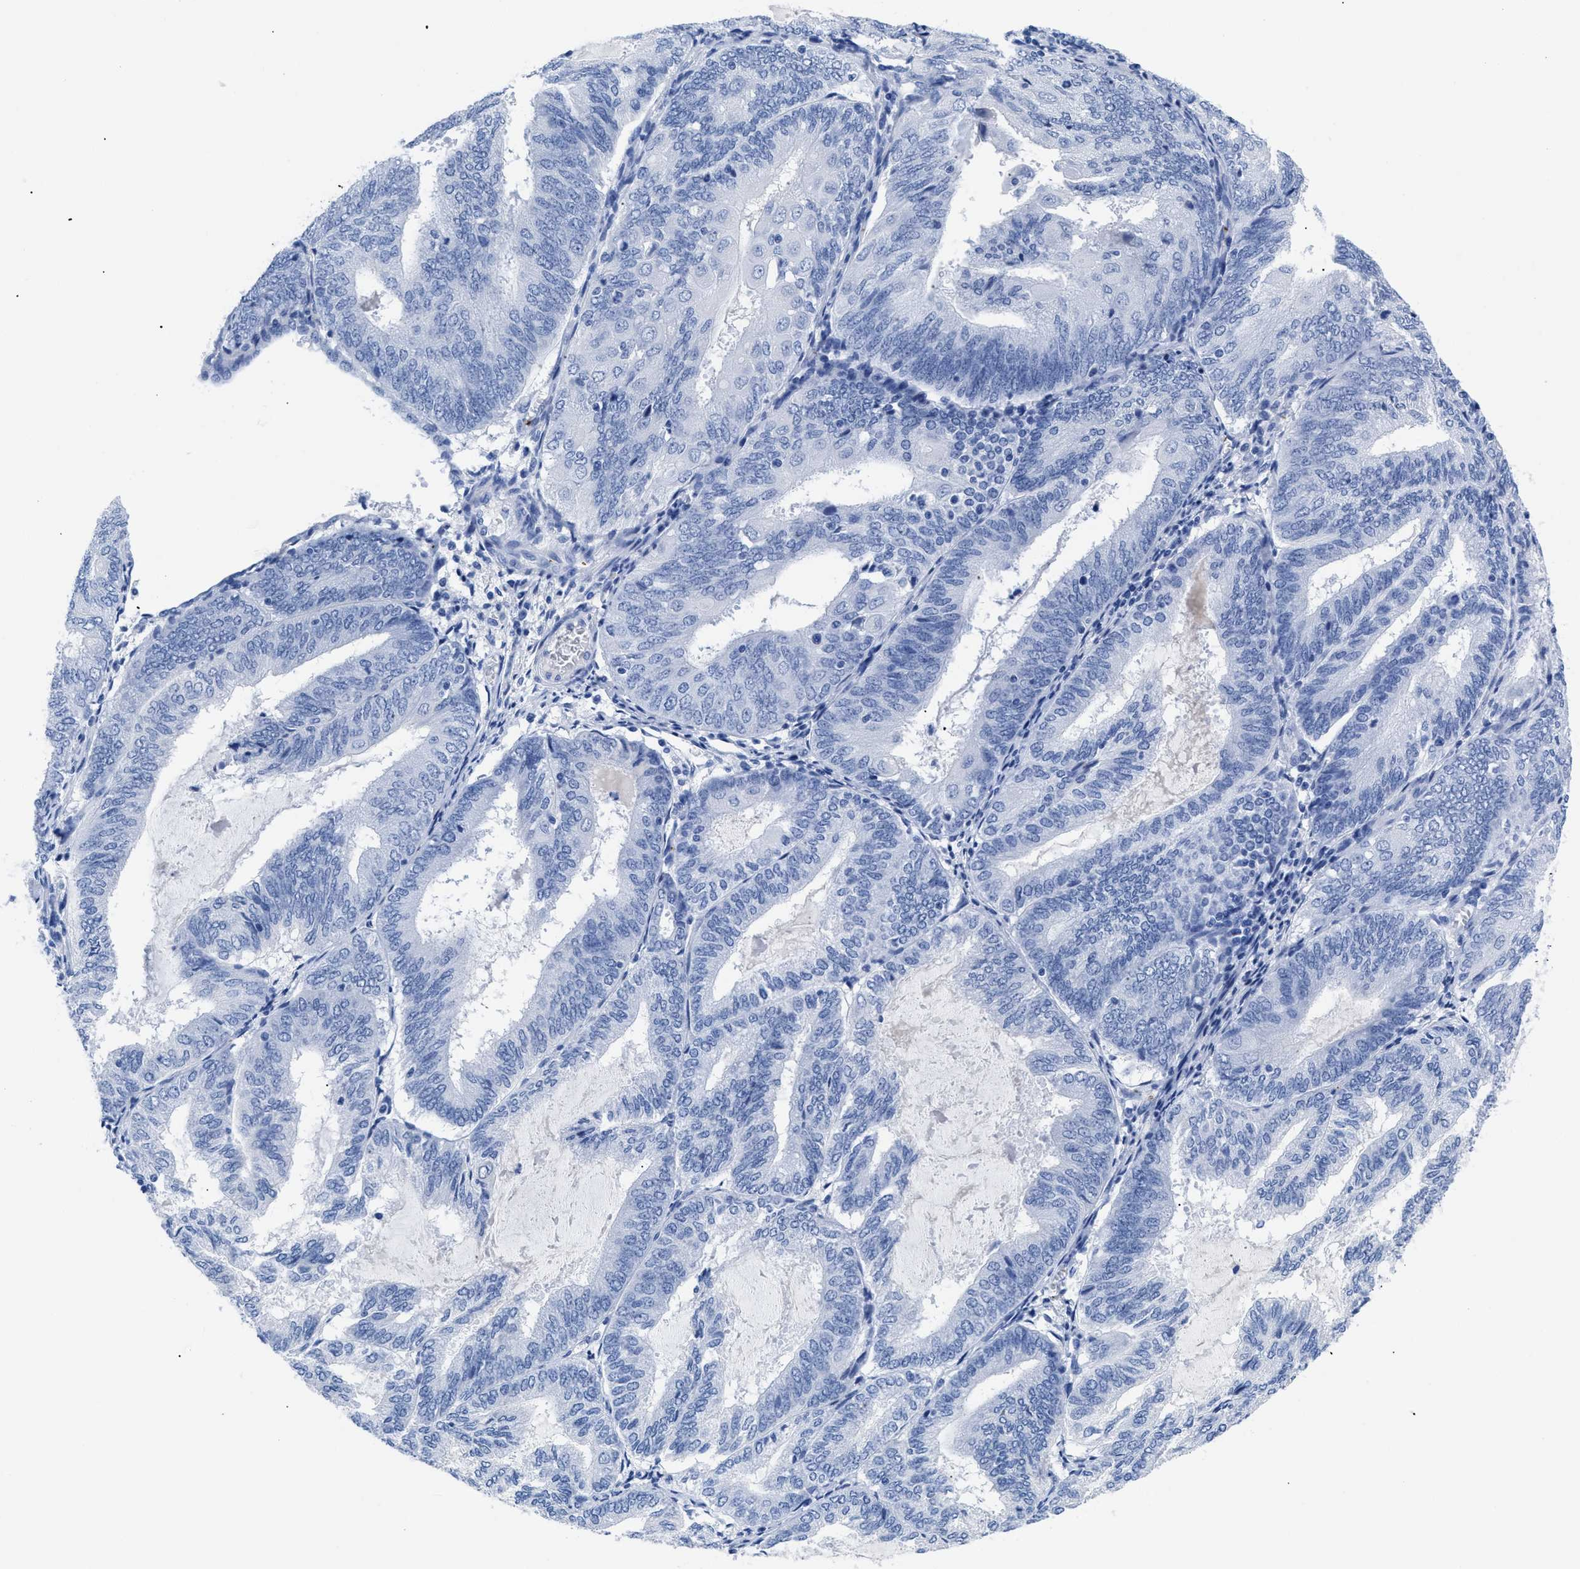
{"staining": {"intensity": "negative", "quantity": "none", "location": "none"}, "tissue": "endometrial cancer", "cell_type": "Tumor cells", "image_type": "cancer", "snomed": [{"axis": "morphology", "description": "Adenocarcinoma, NOS"}, {"axis": "topography", "description": "Endometrium"}], "caption": "An image of human endometrial cancer is negative for staining in tumor cells. Brightfield microscopy of immunohistochemistry stained with DAB (brown) and hematoxylin (blue), captured at high magnification.", "gene": "TREML1", "patient": {"sex": "female", "age": 81}}